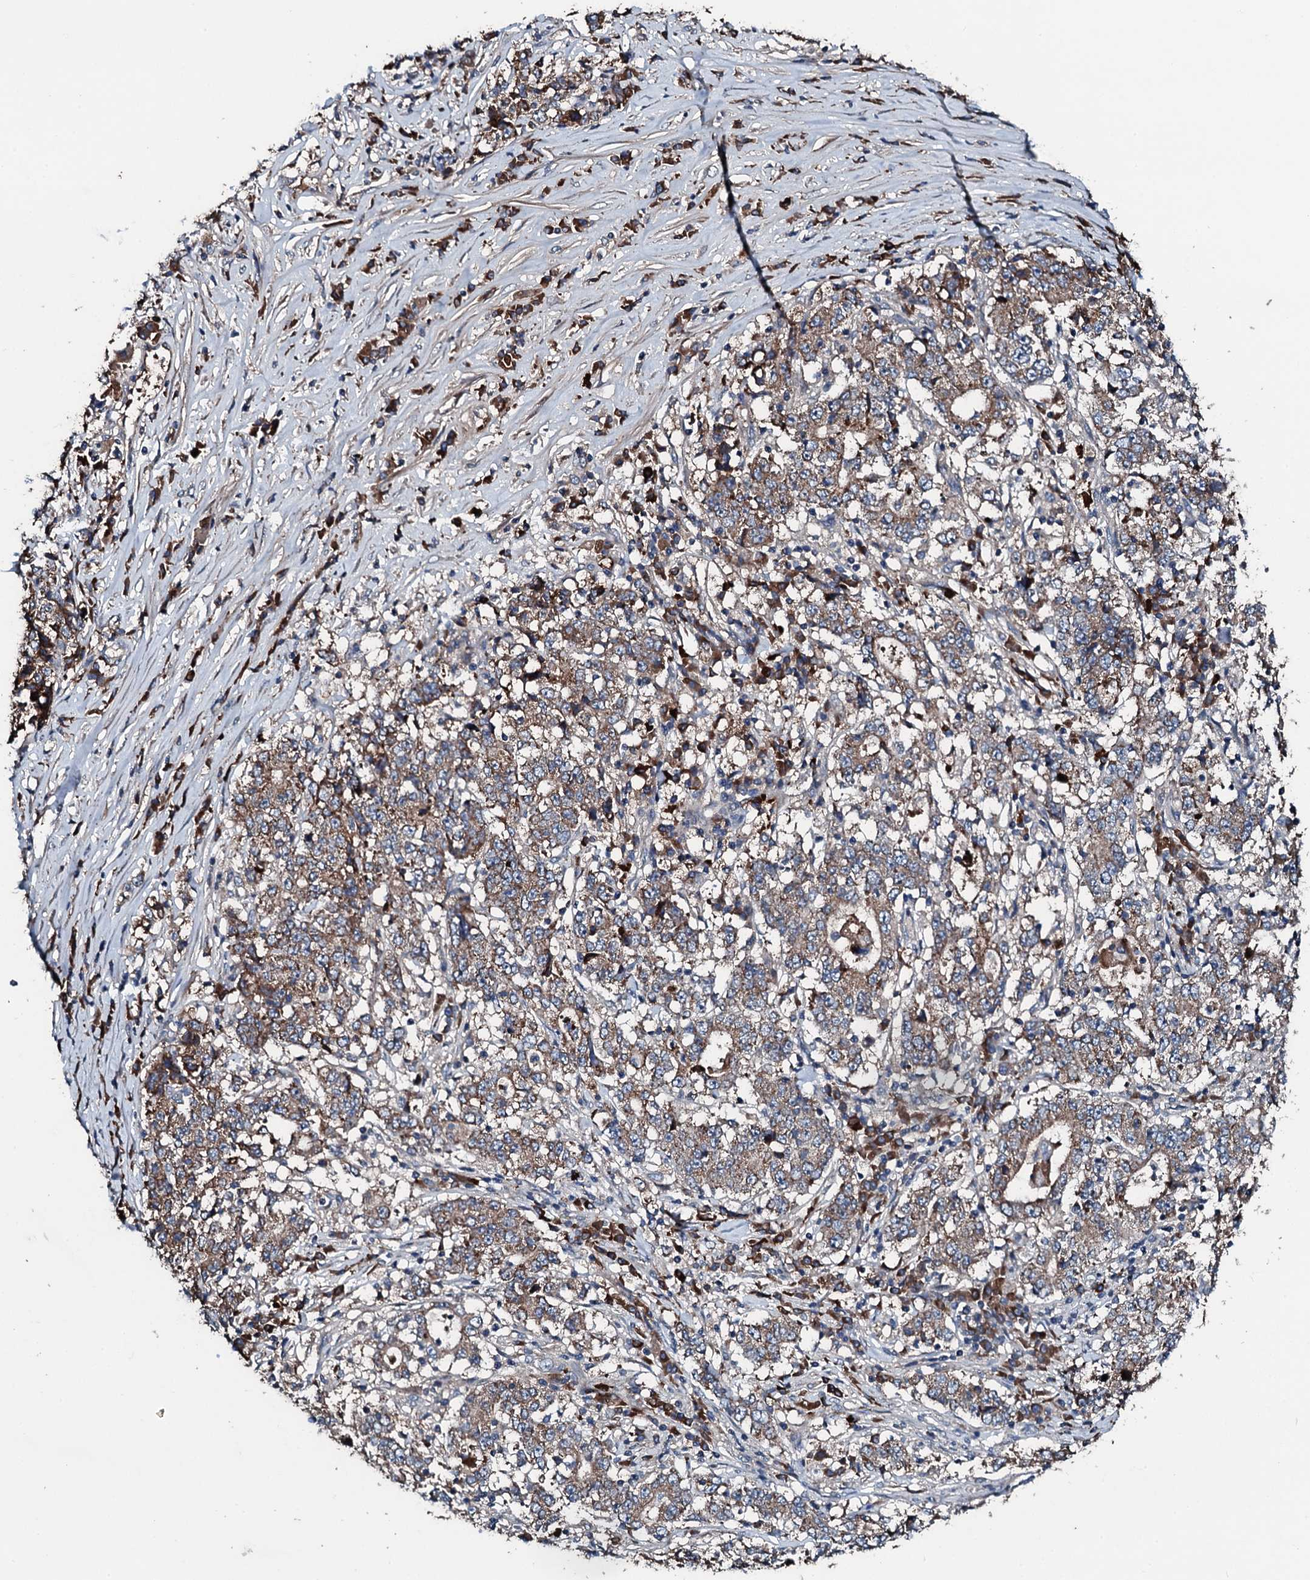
{"staining": {"intensity": "moderate", "quantity": ">75%", "location": "cytoplasmic/membranous"}, "tissue": "stomach cancer", "cell_type": "Tumor cells", "image_type": "cancer", "snomed": [{"axis": "morphology", "description": "Adenocarcinoma, NOS"}, {"axis": "topography", "description": "Stomach"}], "caption": "An image of stomach adenocarcinoma stained for a protein shows moderate cytoplasmic/membranous brown staining in tumor cells.", "gene": "AARS1", "patient": {"sex": "male", "age": 59}}